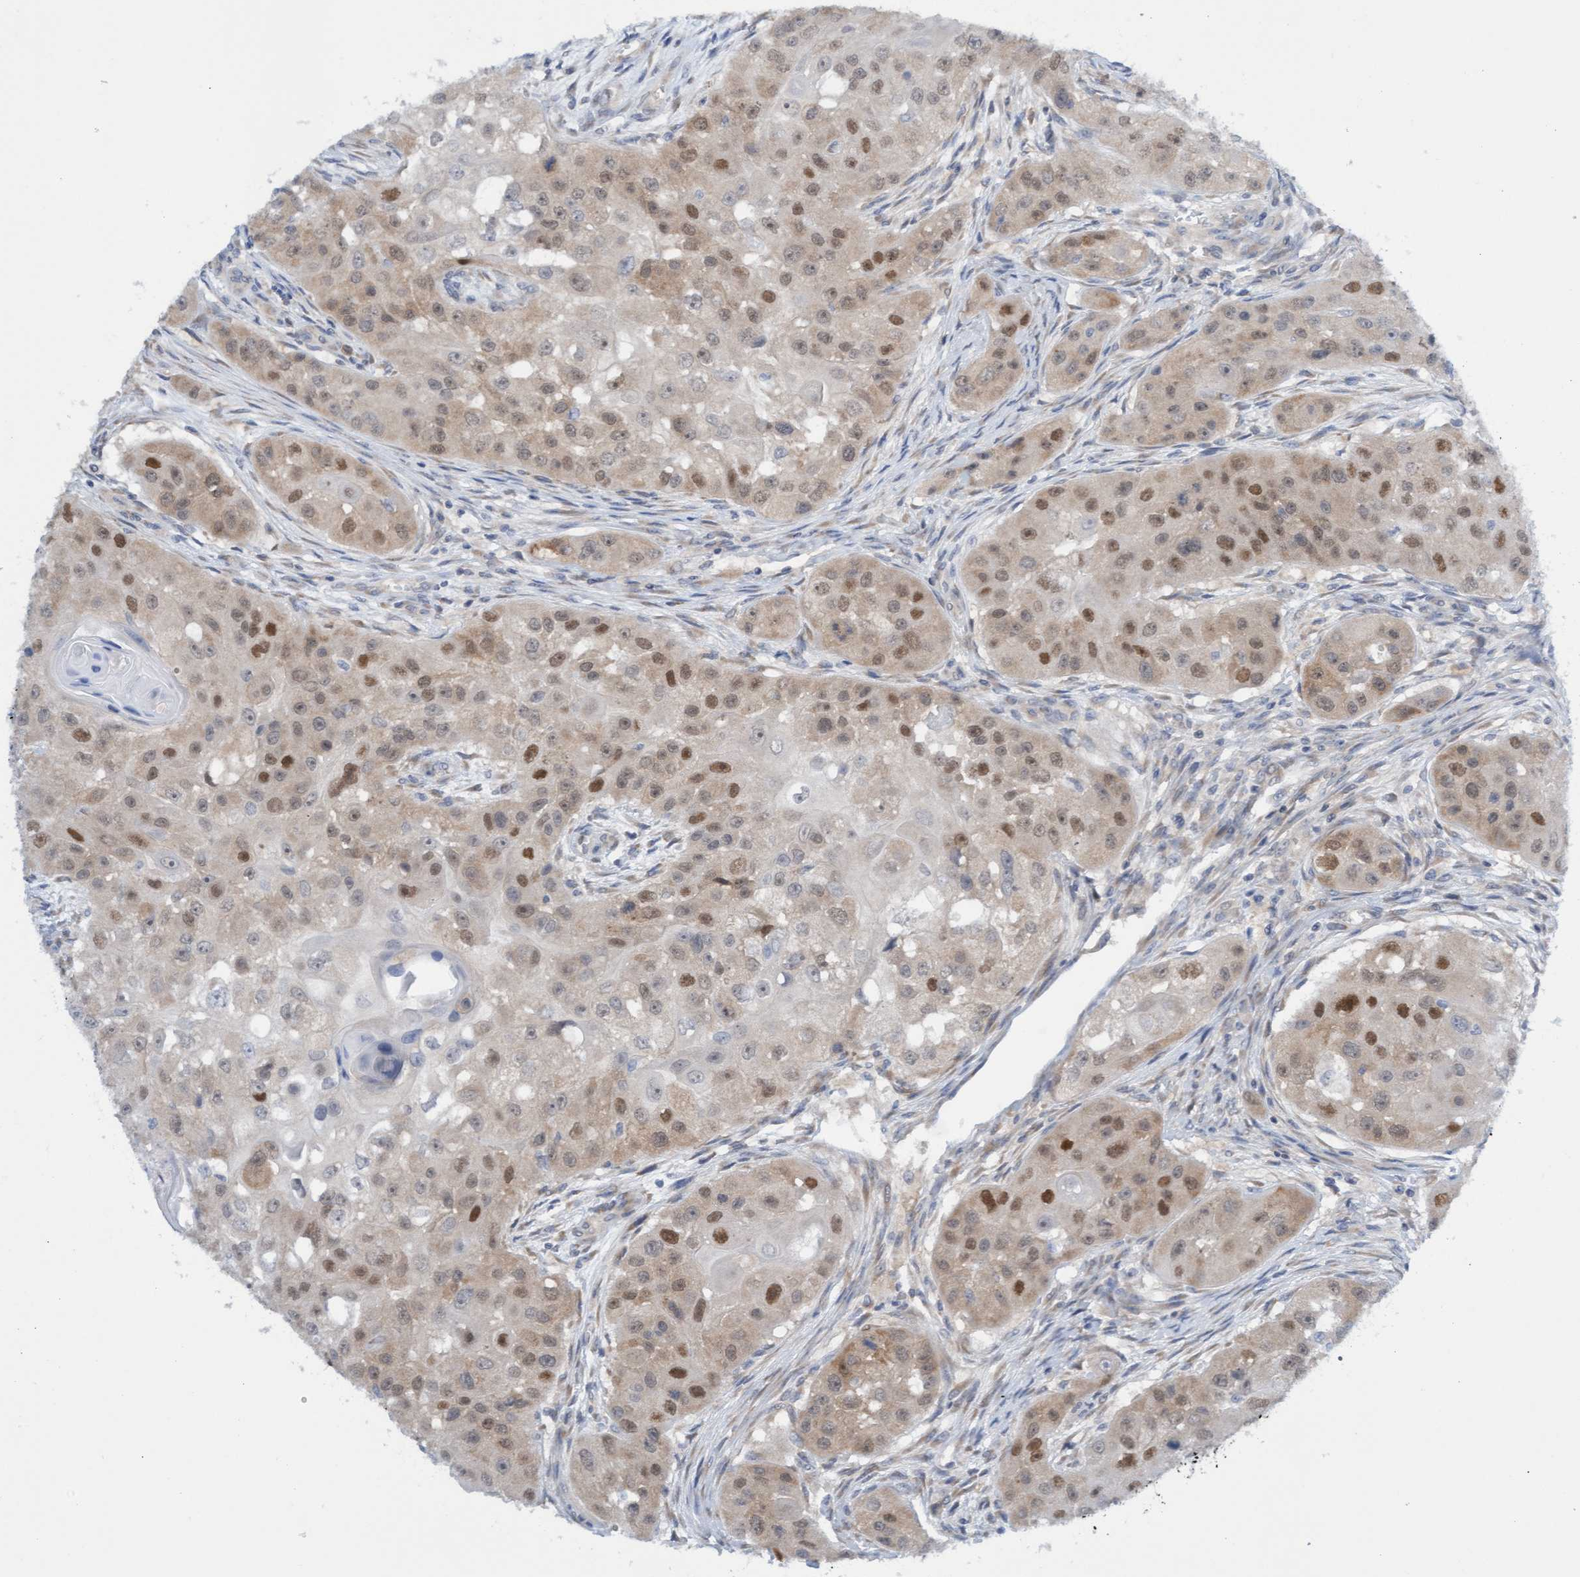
{"staining": {"intensity": "moderate", "quantity": "25%-75%", "location": "nuclear"}, "tissue": "head and neck cancer", "cell_type": "Tumor cells", "image_type": "cancer", "snomed": [{"axis": "morphology", "description": "Normal tissue, NOS"}, {"axis": "morphology", "description": "Squamous cell carcinoma, NOS"}, {"axis": "topography", "description": "Skeletal muscle"}, {"axis": "topography", "description": "Head-Neck"}], "caption": "High-power microscopy captured an IHC photomicrograph of head and neck cancer (squamous cell carcinoma), revealing moderate nuclear expression in about 25%-75% of tumor cells.", "gene": "AMZ2", "patient": {"sex": "male", "age": 51}}